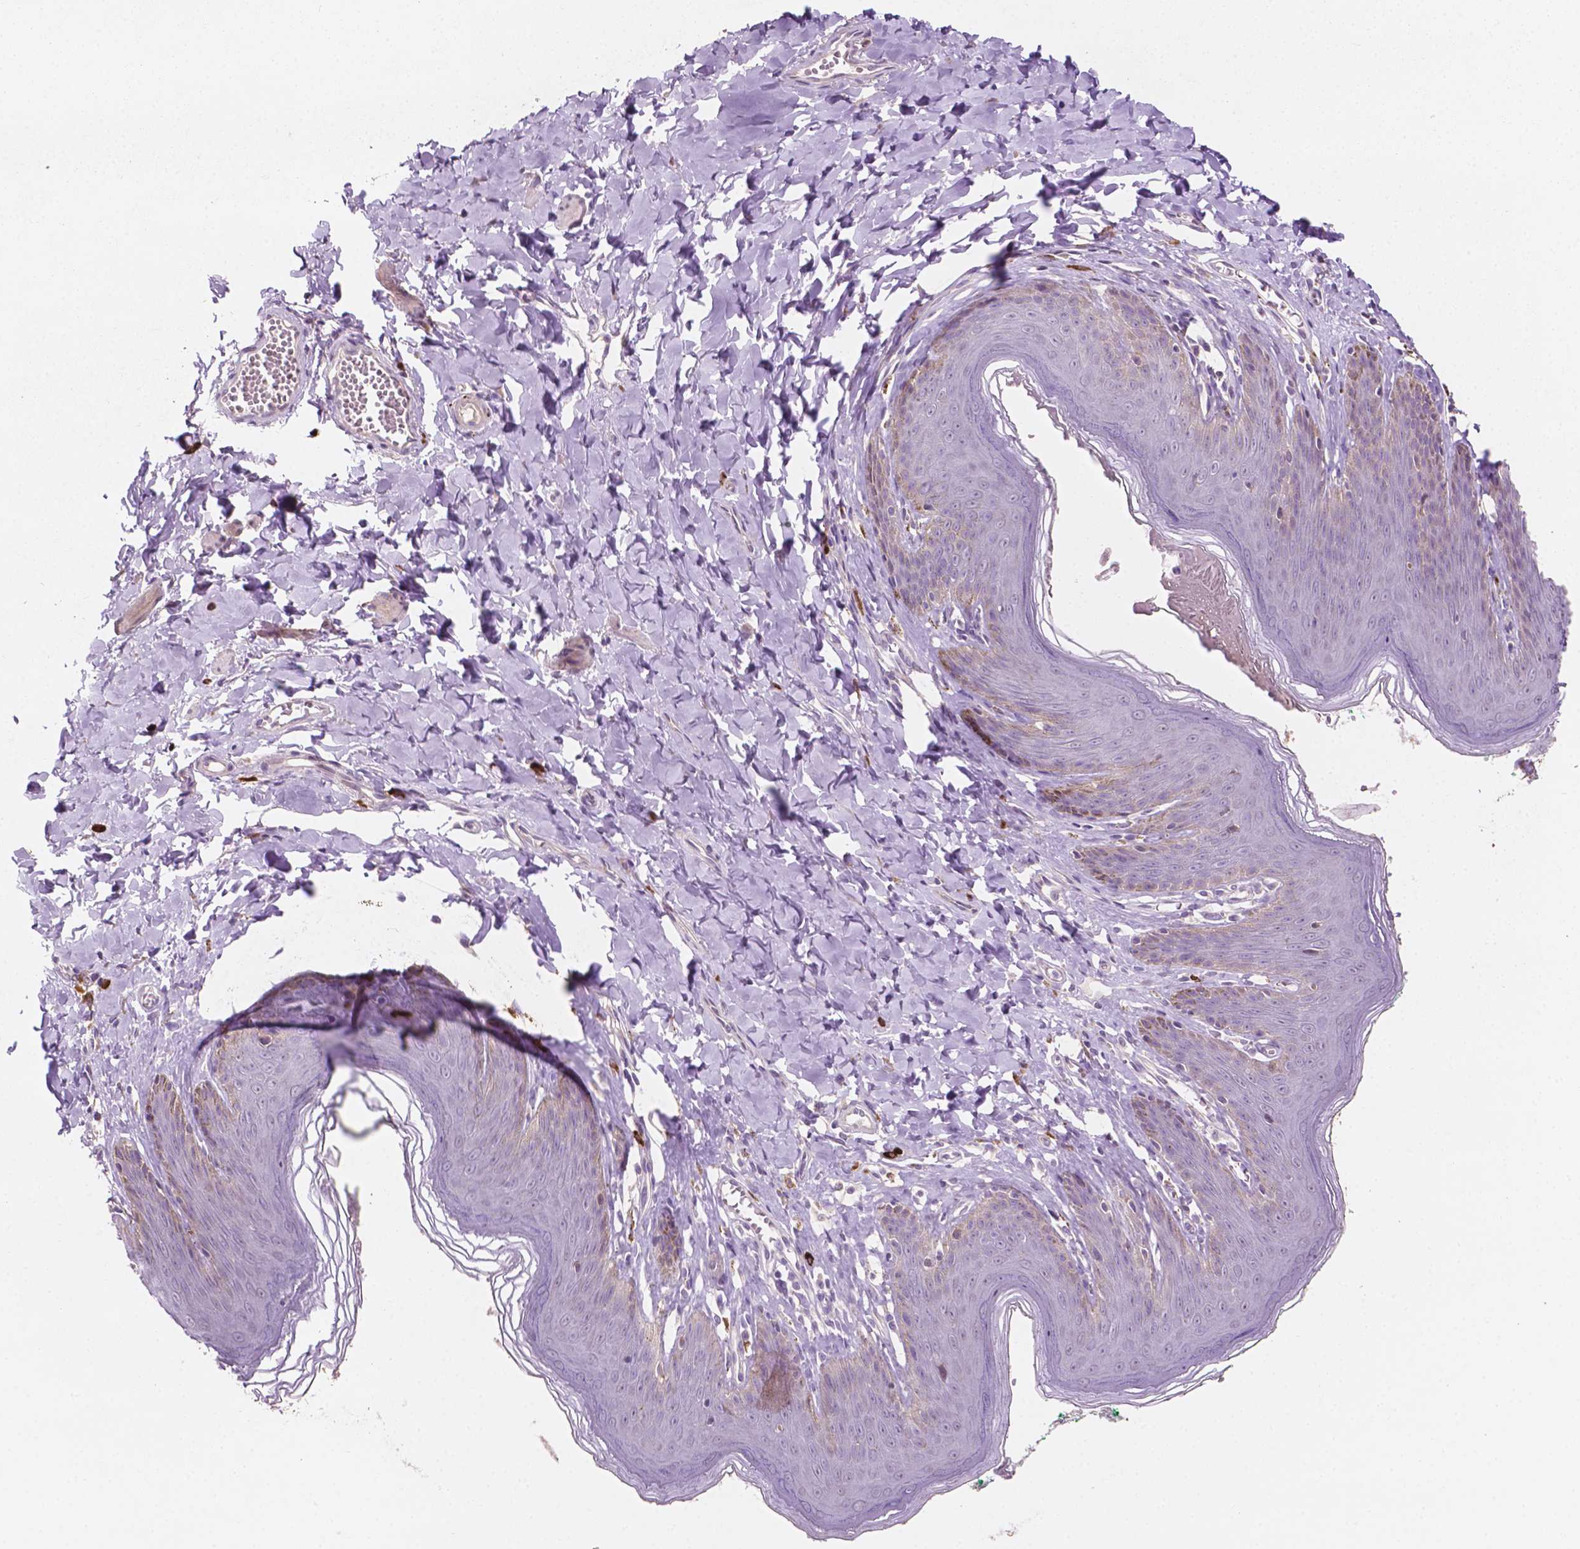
{"staining": {"intensity": "moderate", "quantity": "<25%", "location": "cytoplasmic/membranous"}, "tissue": "skin", "cell_type": "Epidermal cells", "image_type": "normal", "snomed": [{"axis": "morphology", "description": "Normal tissue, NOS"}, {"axis": "topography", "description": "Vulva"}, {"axis": "topography", "description": "Peripheral nerve tissue"}], "caption": "Moderate cytoplasmic/membranous protein expression is present in about <25% of epidermal cells in skin. The protein is shown in brown color, while the nuclei are stained blue.", "gene": "LRP1B", "patient": {"sex": "female", "age": 66}}